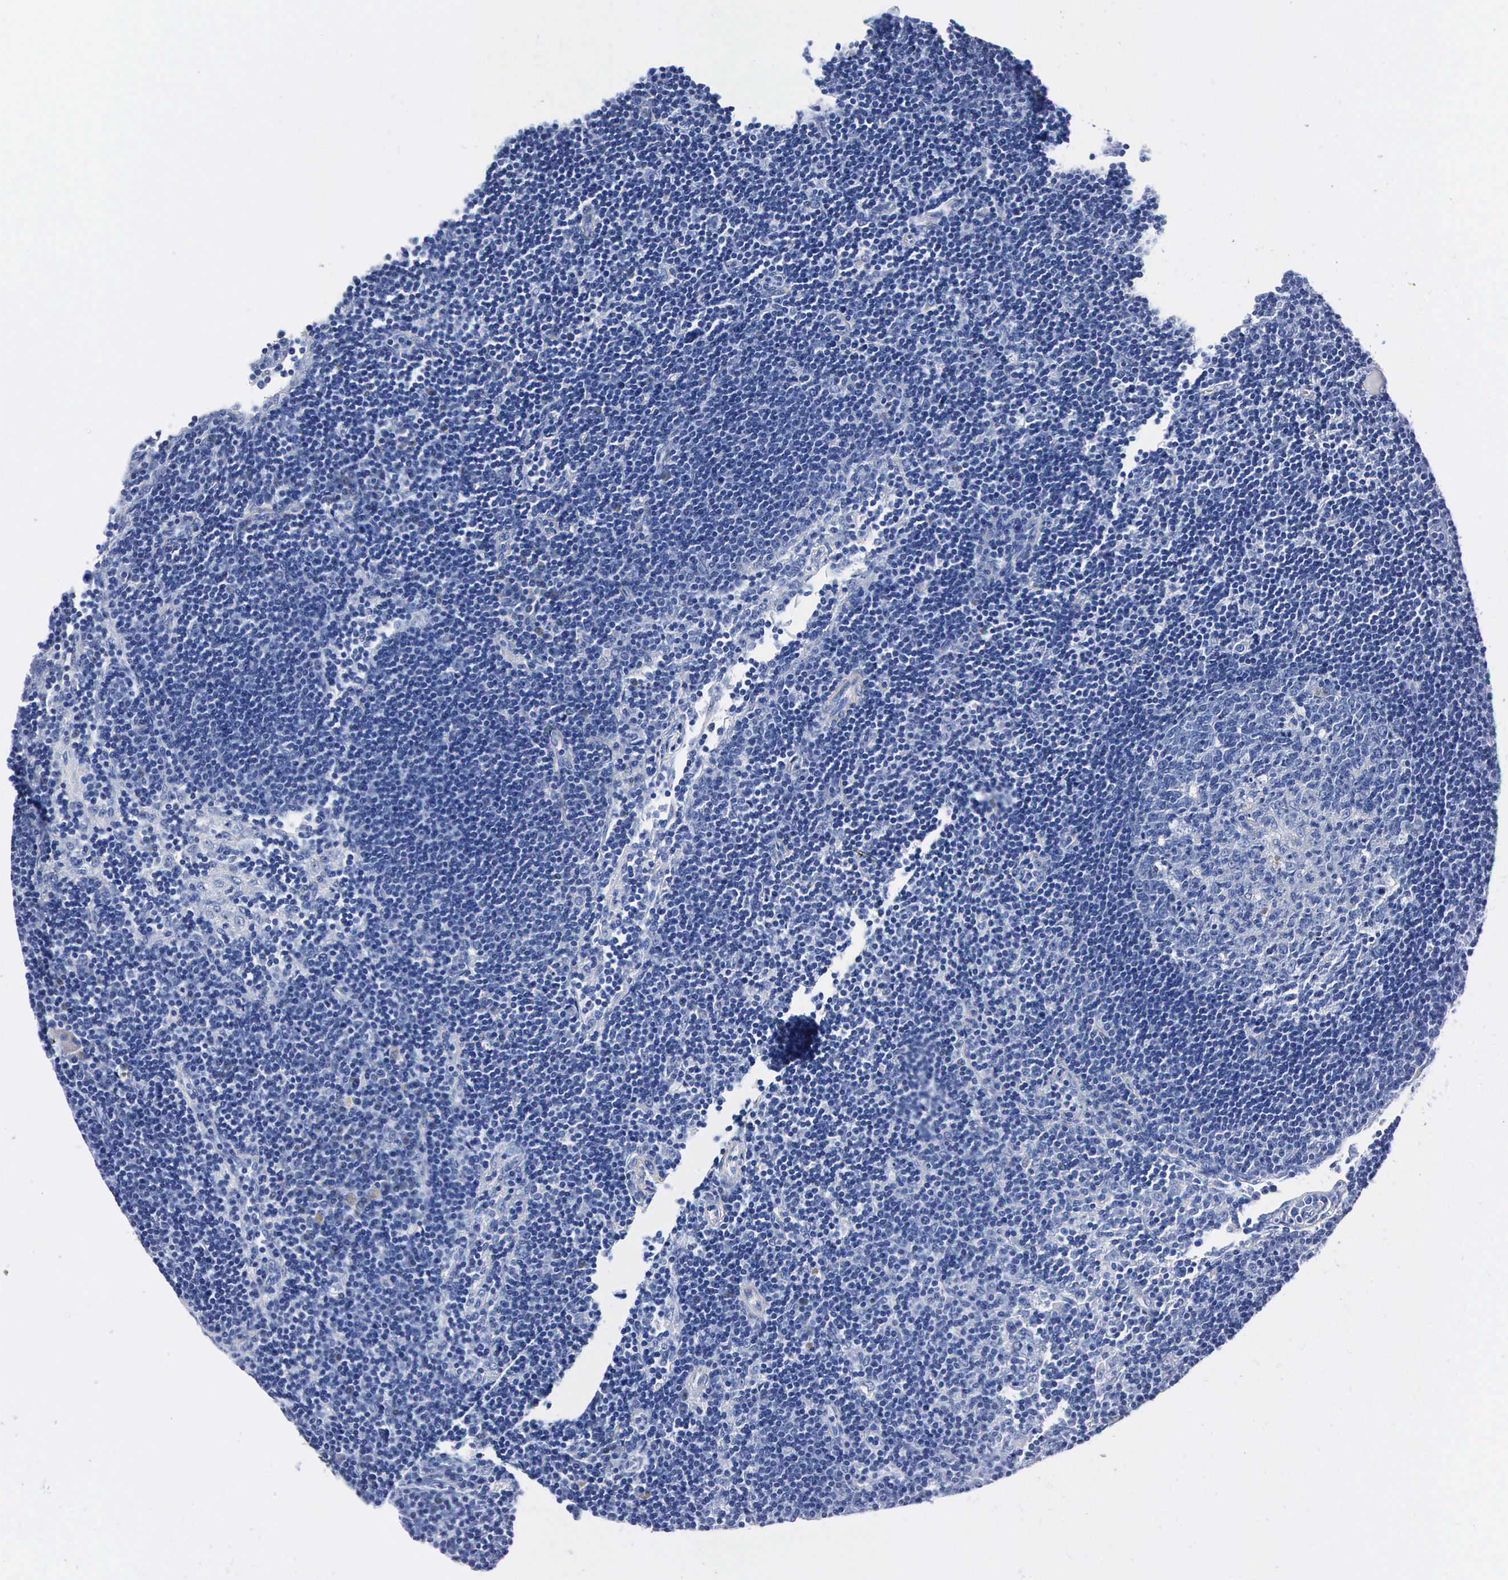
{"staining": {"intensity": "negative", "quantity": "none", "location": "none"}, "tissue": "lymph node", "cell_type": "Germinal center cells", "image_type": "normal", "snomed": [{"axis": "morphology", "description": "Normal tissue, NOS"}, {"axis": "topography", "description": "Lymph node"}], "caption": "The image reveals no staining of germinal center cells in benign lymph node.", "gene": "ENO2", "patient": {"sex": "female", "age": 53}}